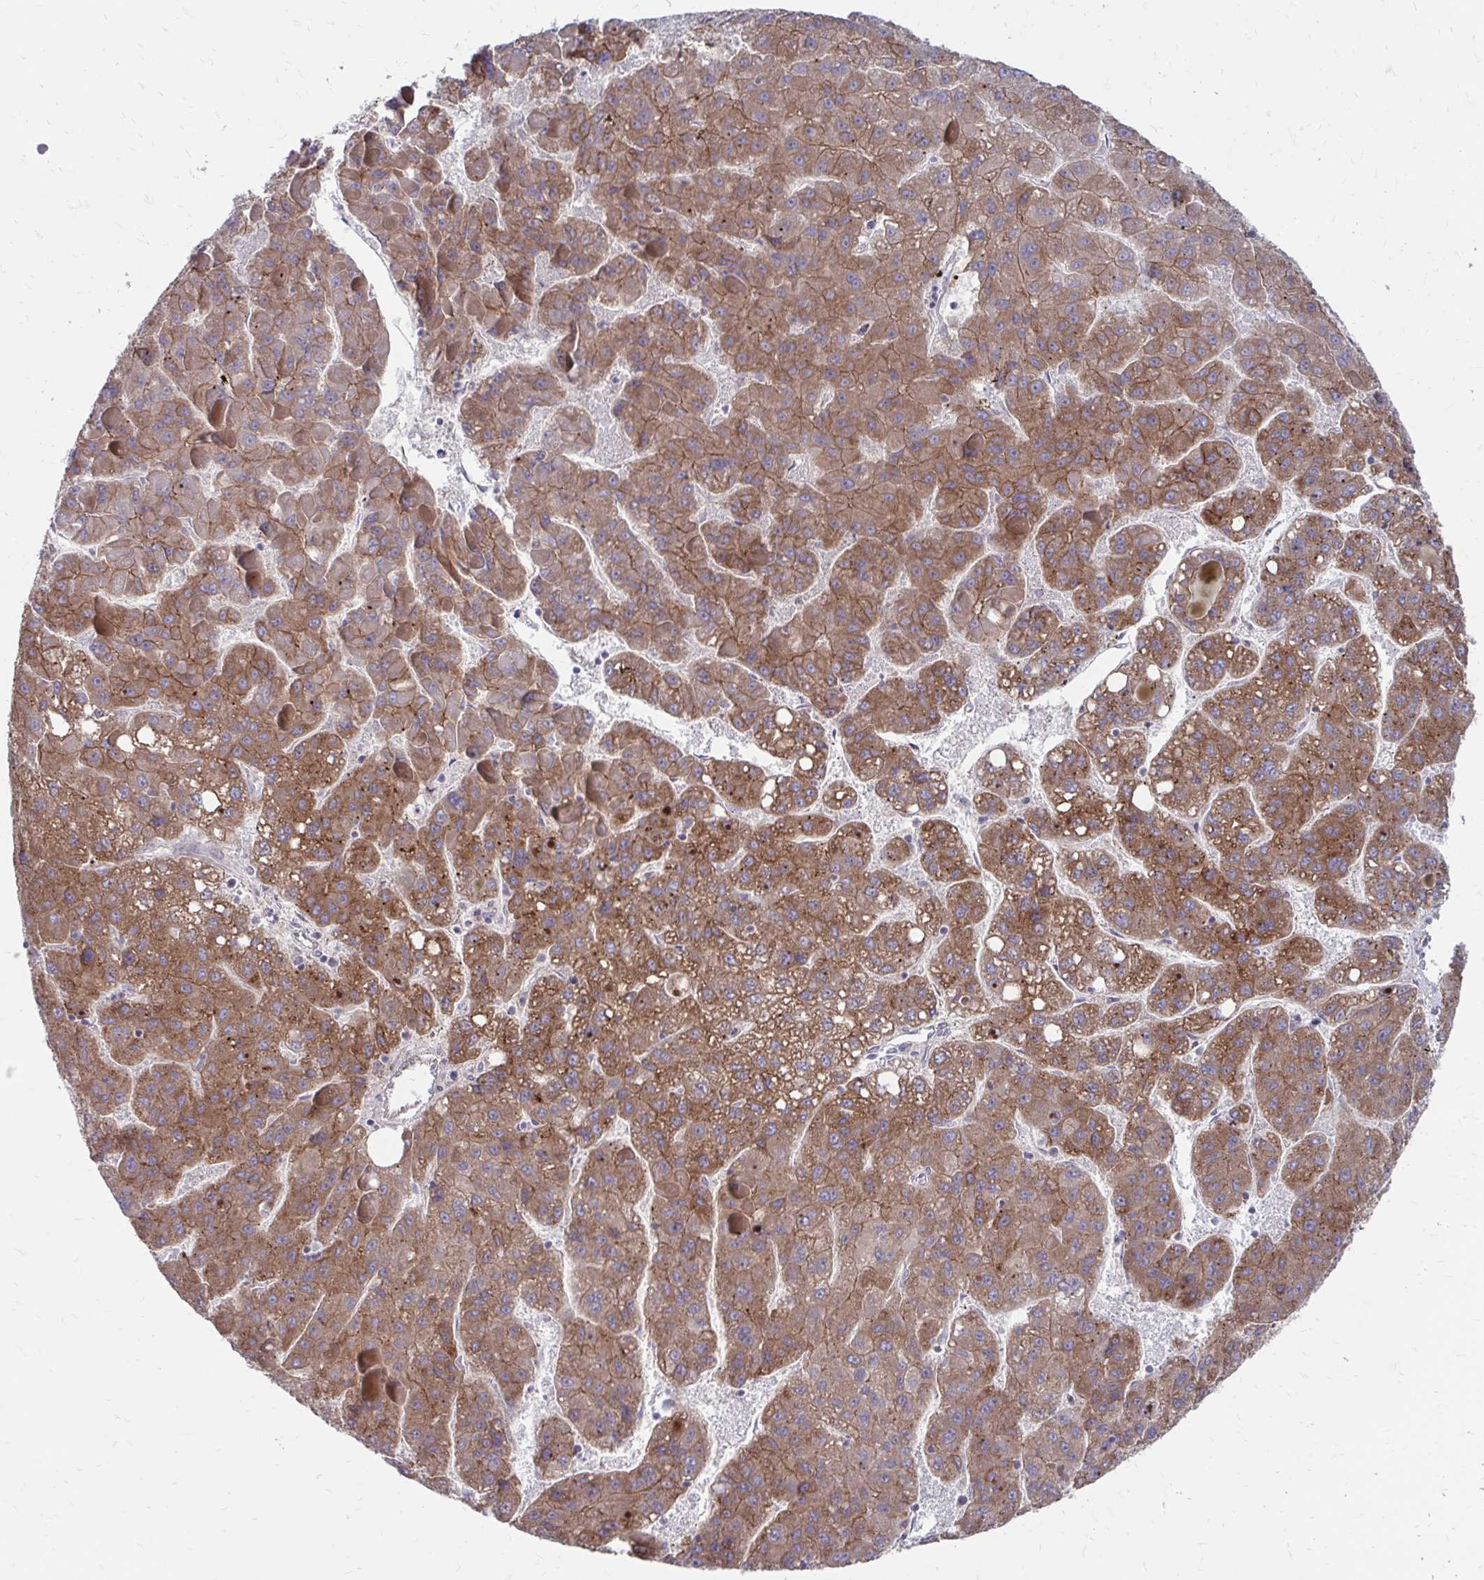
{"staining": {"intensity": "moderate", "quantity": ">75%", "location": "cytoplasmic/membranous"}, "tissue": "liver cancer", "cell_type": "Tumor cells", "image_type": "cancer", "snomed": [{"axis": "morphology", "description": "Carcinoma, Hepatocellular, NOS"}, {"axis": "topography", "description": "Liver"}], "caption": "Immunohistochemistry of liver hepatocellular carcinoma reveals medium levels of moderate cytoplasmic/membranous staining in about >75% of tumor cells.", "gene": "ITPR2", "patient": {"sex": "female", "age": 82}}